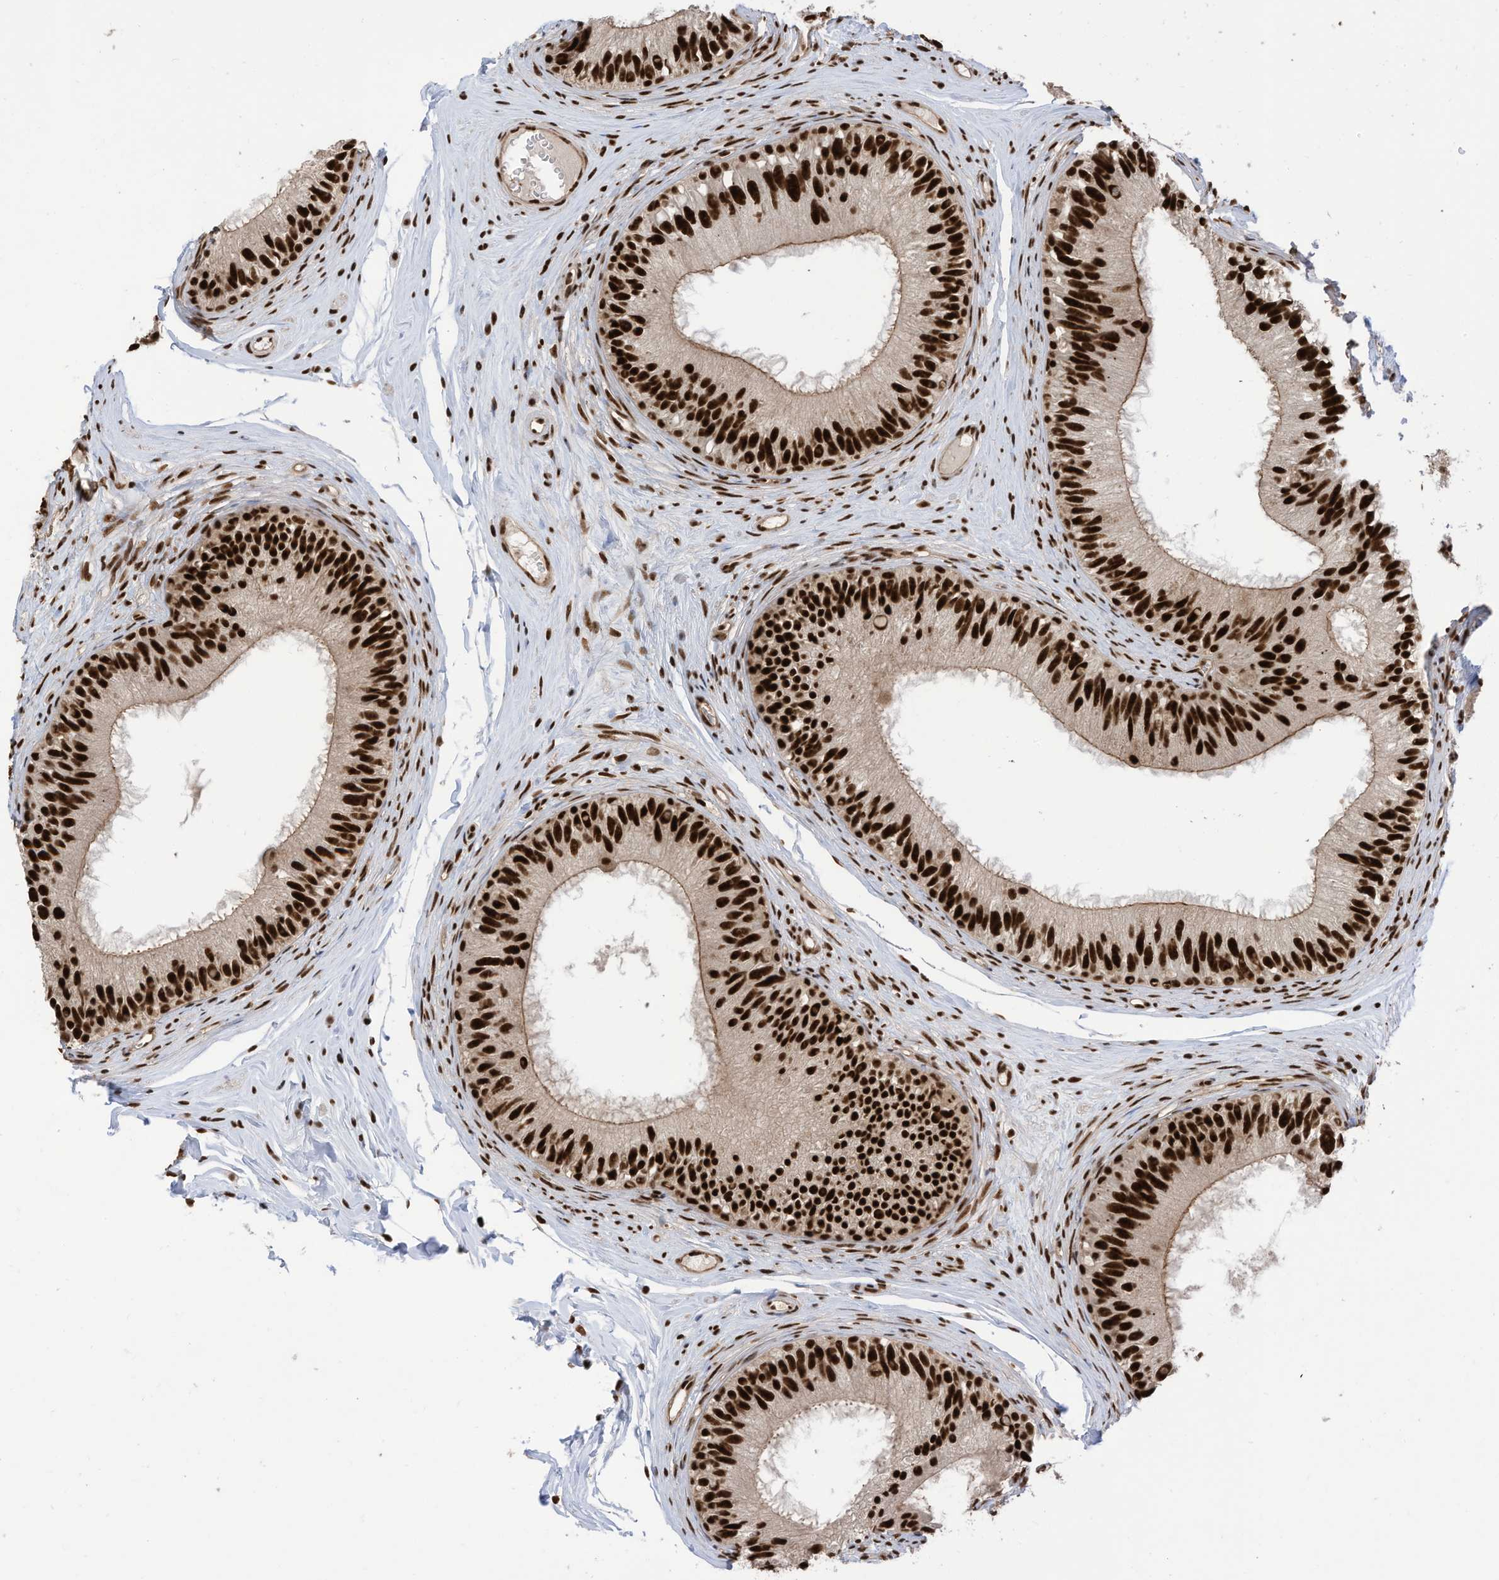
{"staining": {"intensity": "strong", "quantity": ">75%", "location": "nuclear"}, "tissue": "epididymis", "cell_type": "Glandular cells", "image_type": "normal", "snomed": [{"axis": "morphology", "description": "Normal tissue, NOS"}, {"axis": "morphology", "description": "Seminoma in situ"}, {"axis": "topography", "description": "Testis"}, {"axis": "topography", "description": "Epididymis"}], "caption": "Immunohistochemistry histopathology image of normal epididymis: human epididymis stained using IHC displays high levels of strong protein expression localized specifically in the nuclear of glandular cells, appearing as a nuclear brown color.", "gene": "SF3A3", "patient": {"sex": "male", "age": 28}}